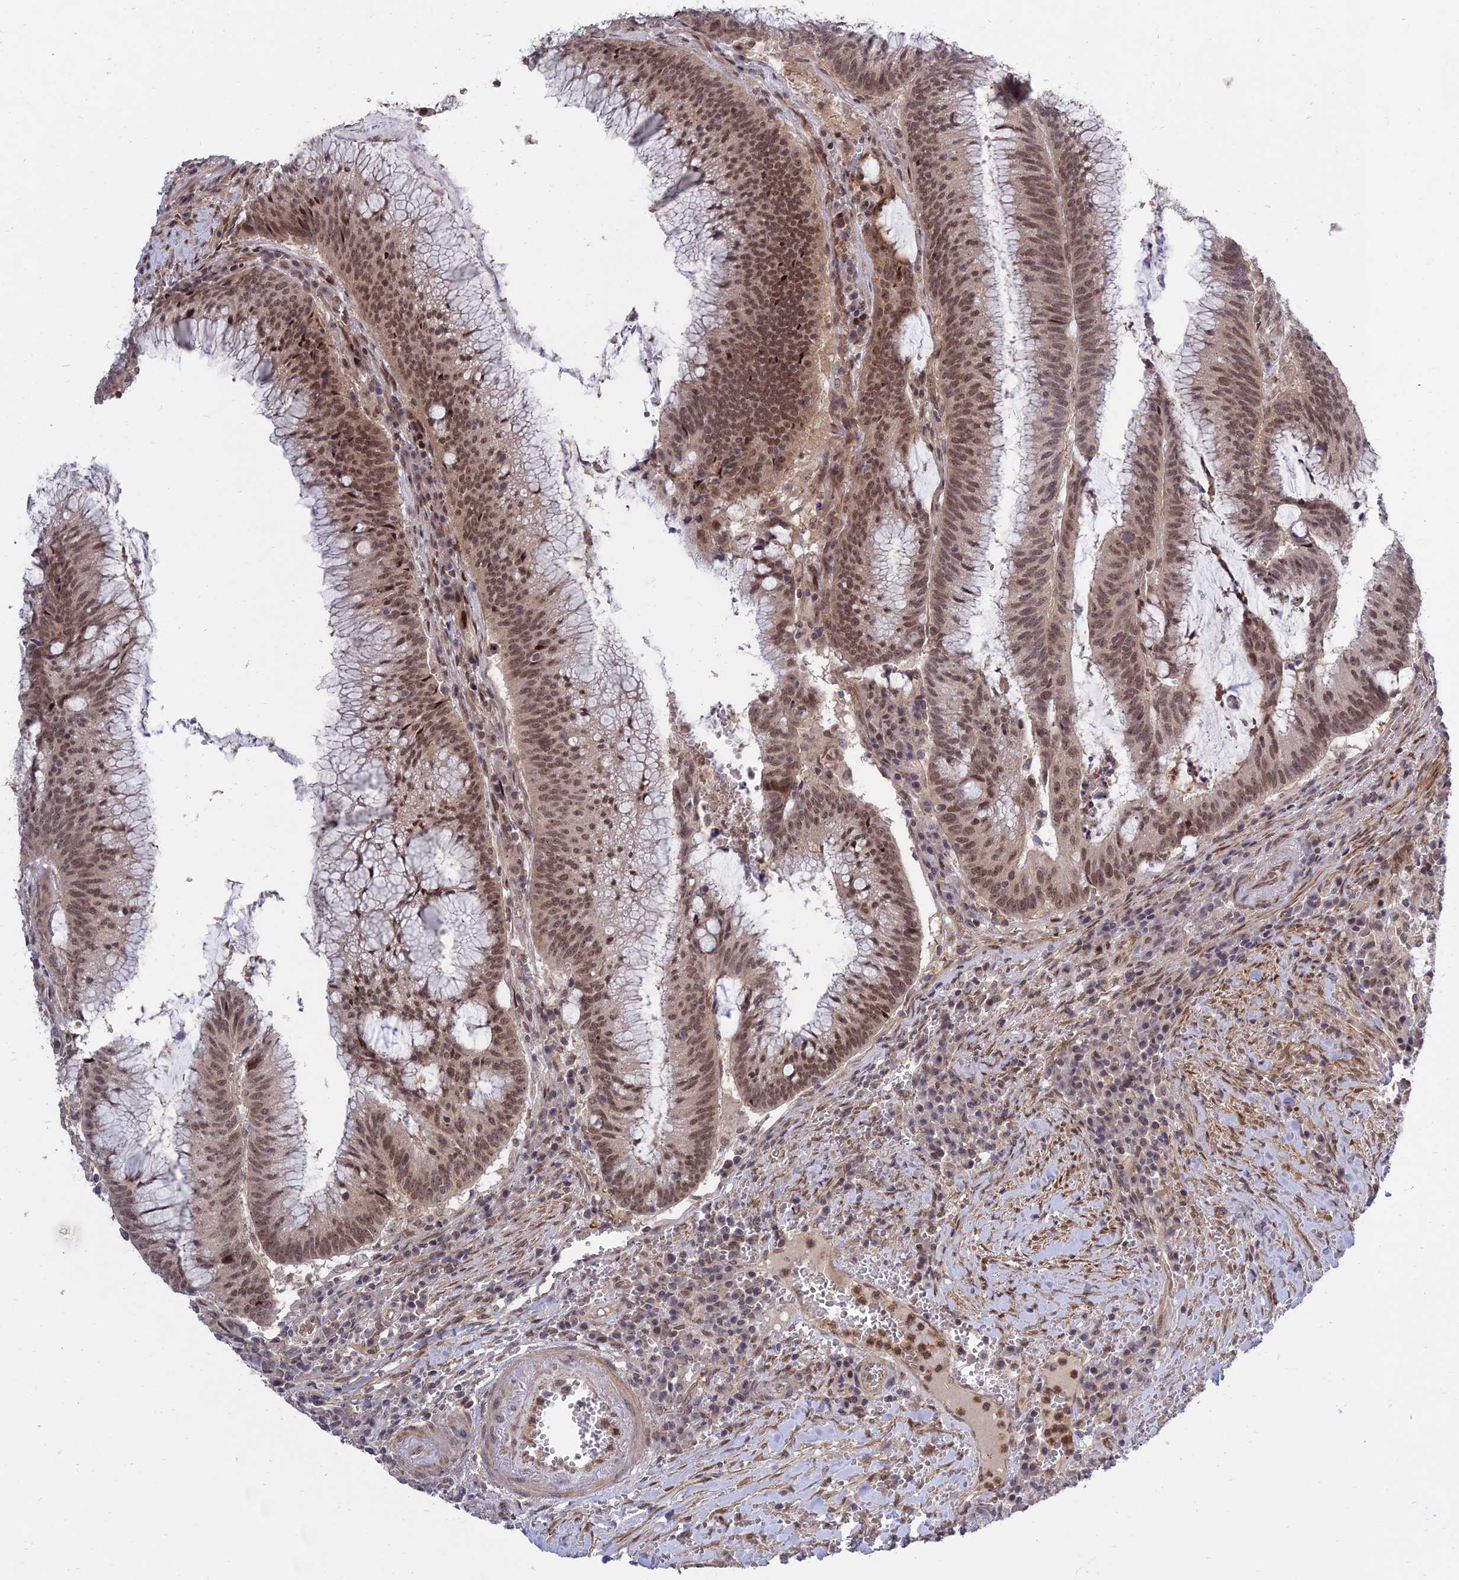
{"staining": {"intensity": "moderate", "quantity": ">75%", "location": "nuclear"}, "tissue": "colorectal cancer", "cell_type": "Tumor cells", "image_type": "cancer", "snomed": [{"axis": "morphology", "description": "Adenocarcinoma, NOS"}, {"axis": "topography", "description": "Rectum"}], "caption": "Colorectal cancer (adenocarcinoma) stained with DAB IHC demonstrates medium levels of moderate nuclear staining in about >75% of tumor cells.", "gene": "ZNF85", "patient": {"sex": "female", "age": 77}}